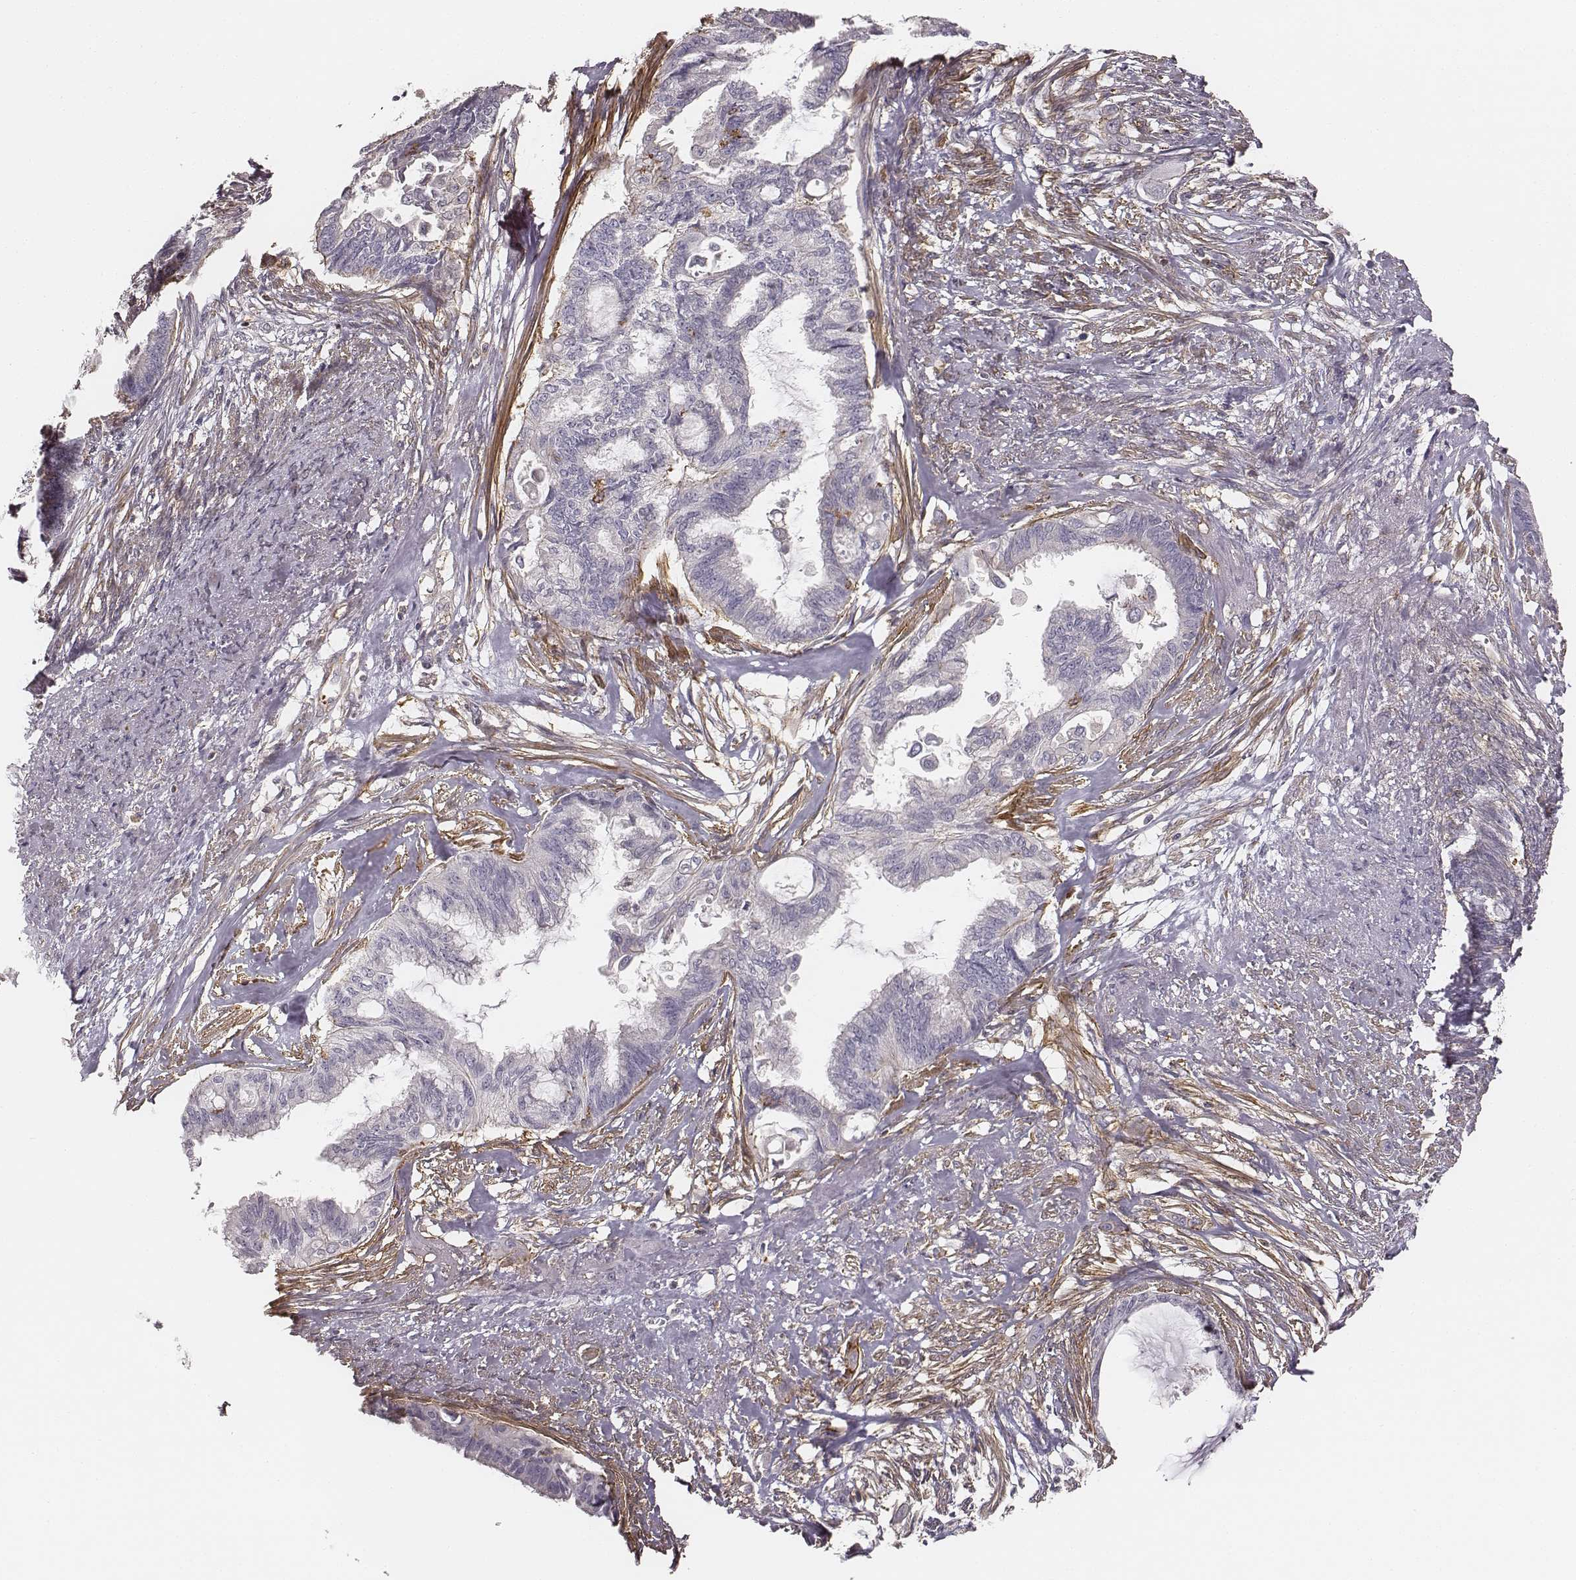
{"staining": {"intensity": "negative", "quantity": "none", "location": "none"}, "tissue": "endometrial cancer", "cell_type": "Tumor cells", "image_type": "cancer", "snomed": [{"axis": "morphology", "description": "Adenocarcinoma, NOS"}, {"axis": "topography", "description": "Endometrium"}], "caption": "IHC photomicrograph of human endometrial cancer (adenocarcinoma) stained for a protein (brown), which reveals no expression in tumor cells.", "gene": "ZYX", "patient": {"sex": "female", "age": 86}}